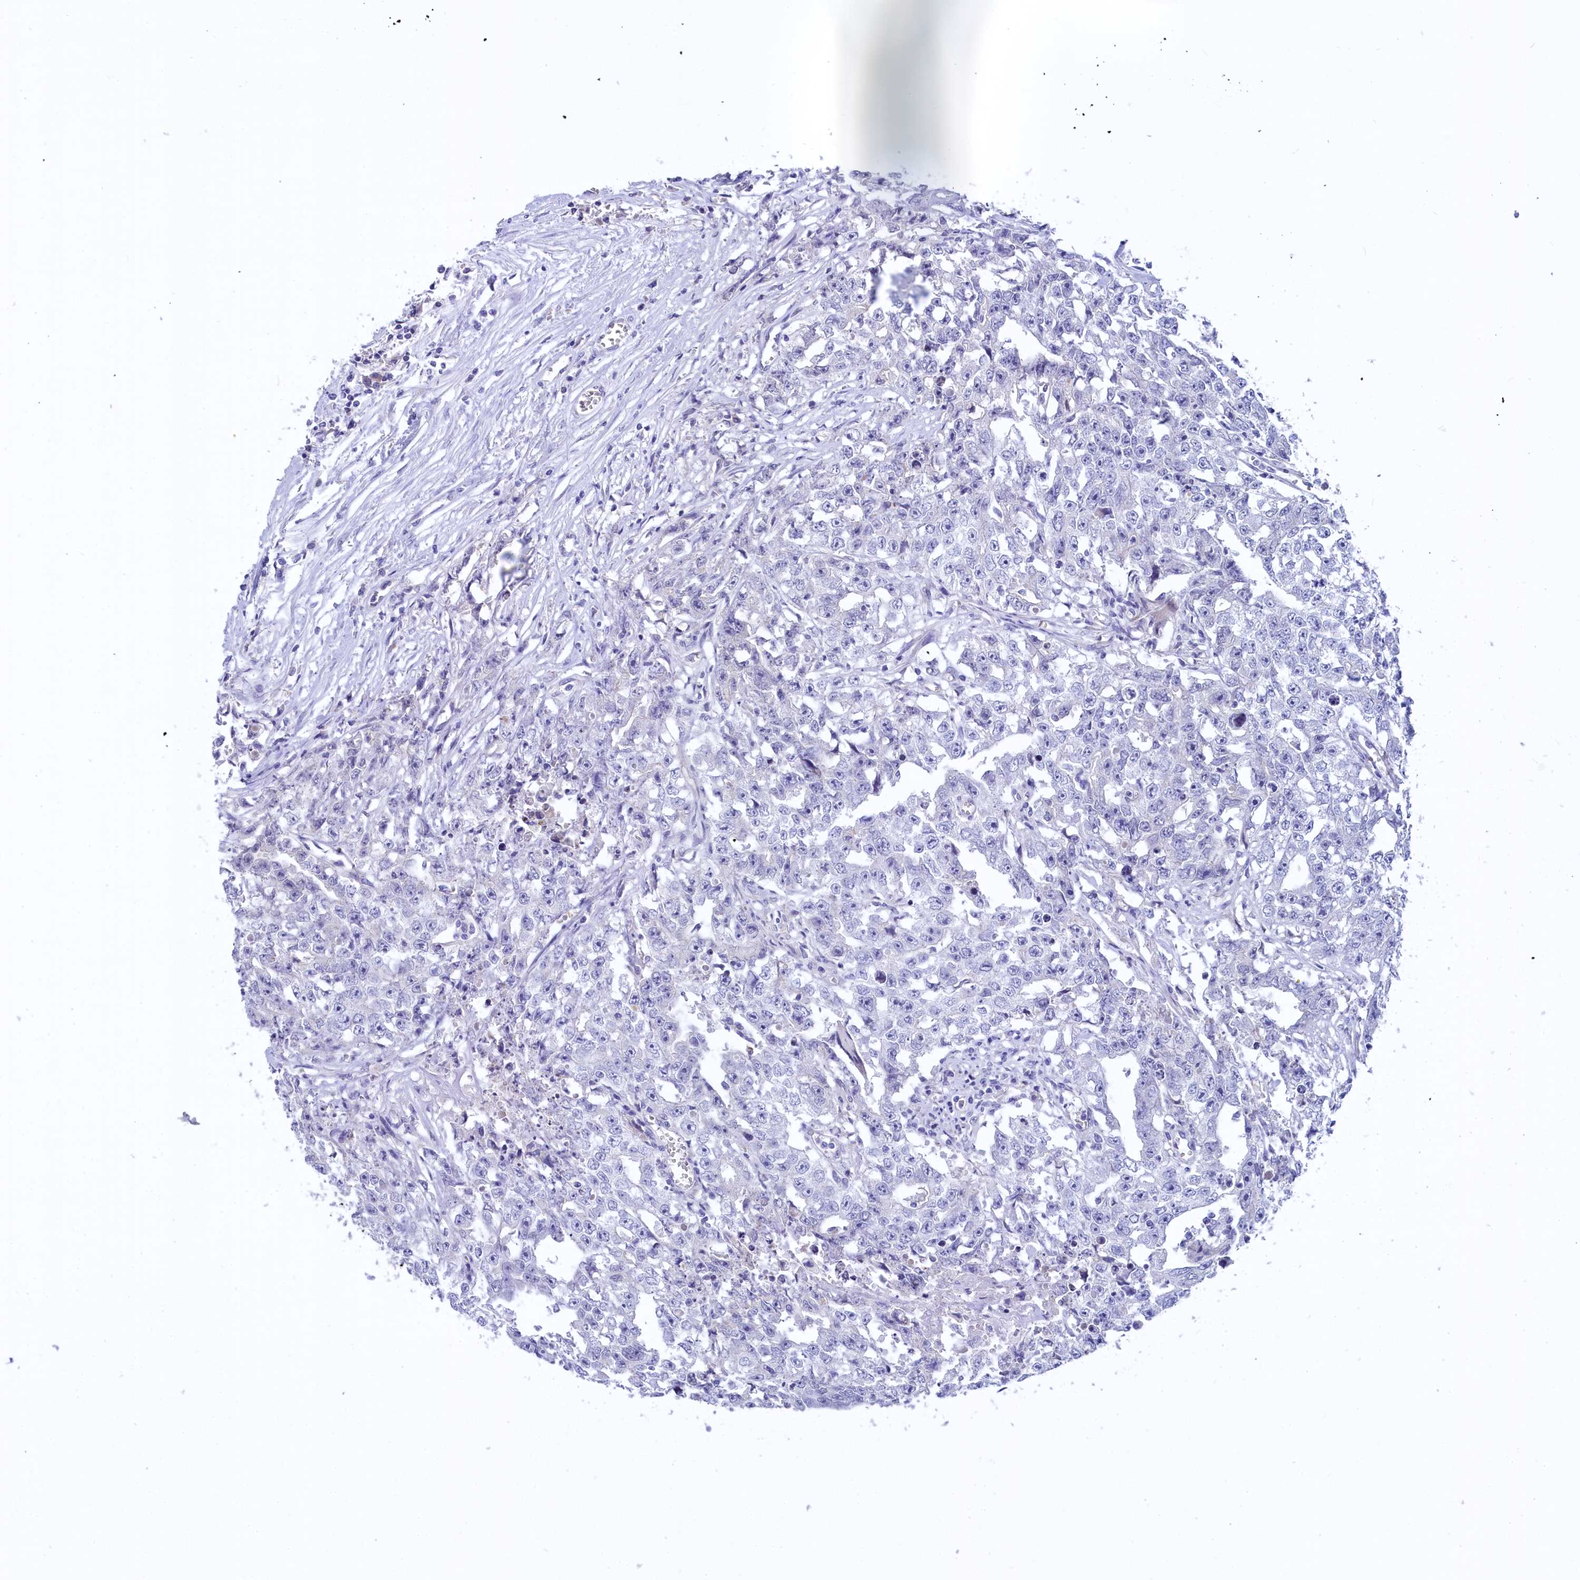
{"staining": {"intensity": "negative", "quantity": "none", "location": "none"}, "tissue": "testis cancer", "cell_type": "Tumor cells", "image_type": "cancer", "snomed": [{"axis": "morphology", "description": "Seminoma, NOS"}, {"axis": "morphology", "description": "Carcinoma, Embryonal, NOS"}, {"axis": "topography", "description": "Testis"}], "caption": "Immunohistochemistry photomicrograph of human testis cancer (seminoma) stained for a protein (brown), which demonstrates no staining in tumor cells. The staining is performed using DAB (3,3'-diaminobenzidine) brown chromogen with nuclei counter-stained in using hematoxylin.", "gene": "ZSWIM4", "patient": {"sex": "male", "age": 43}}